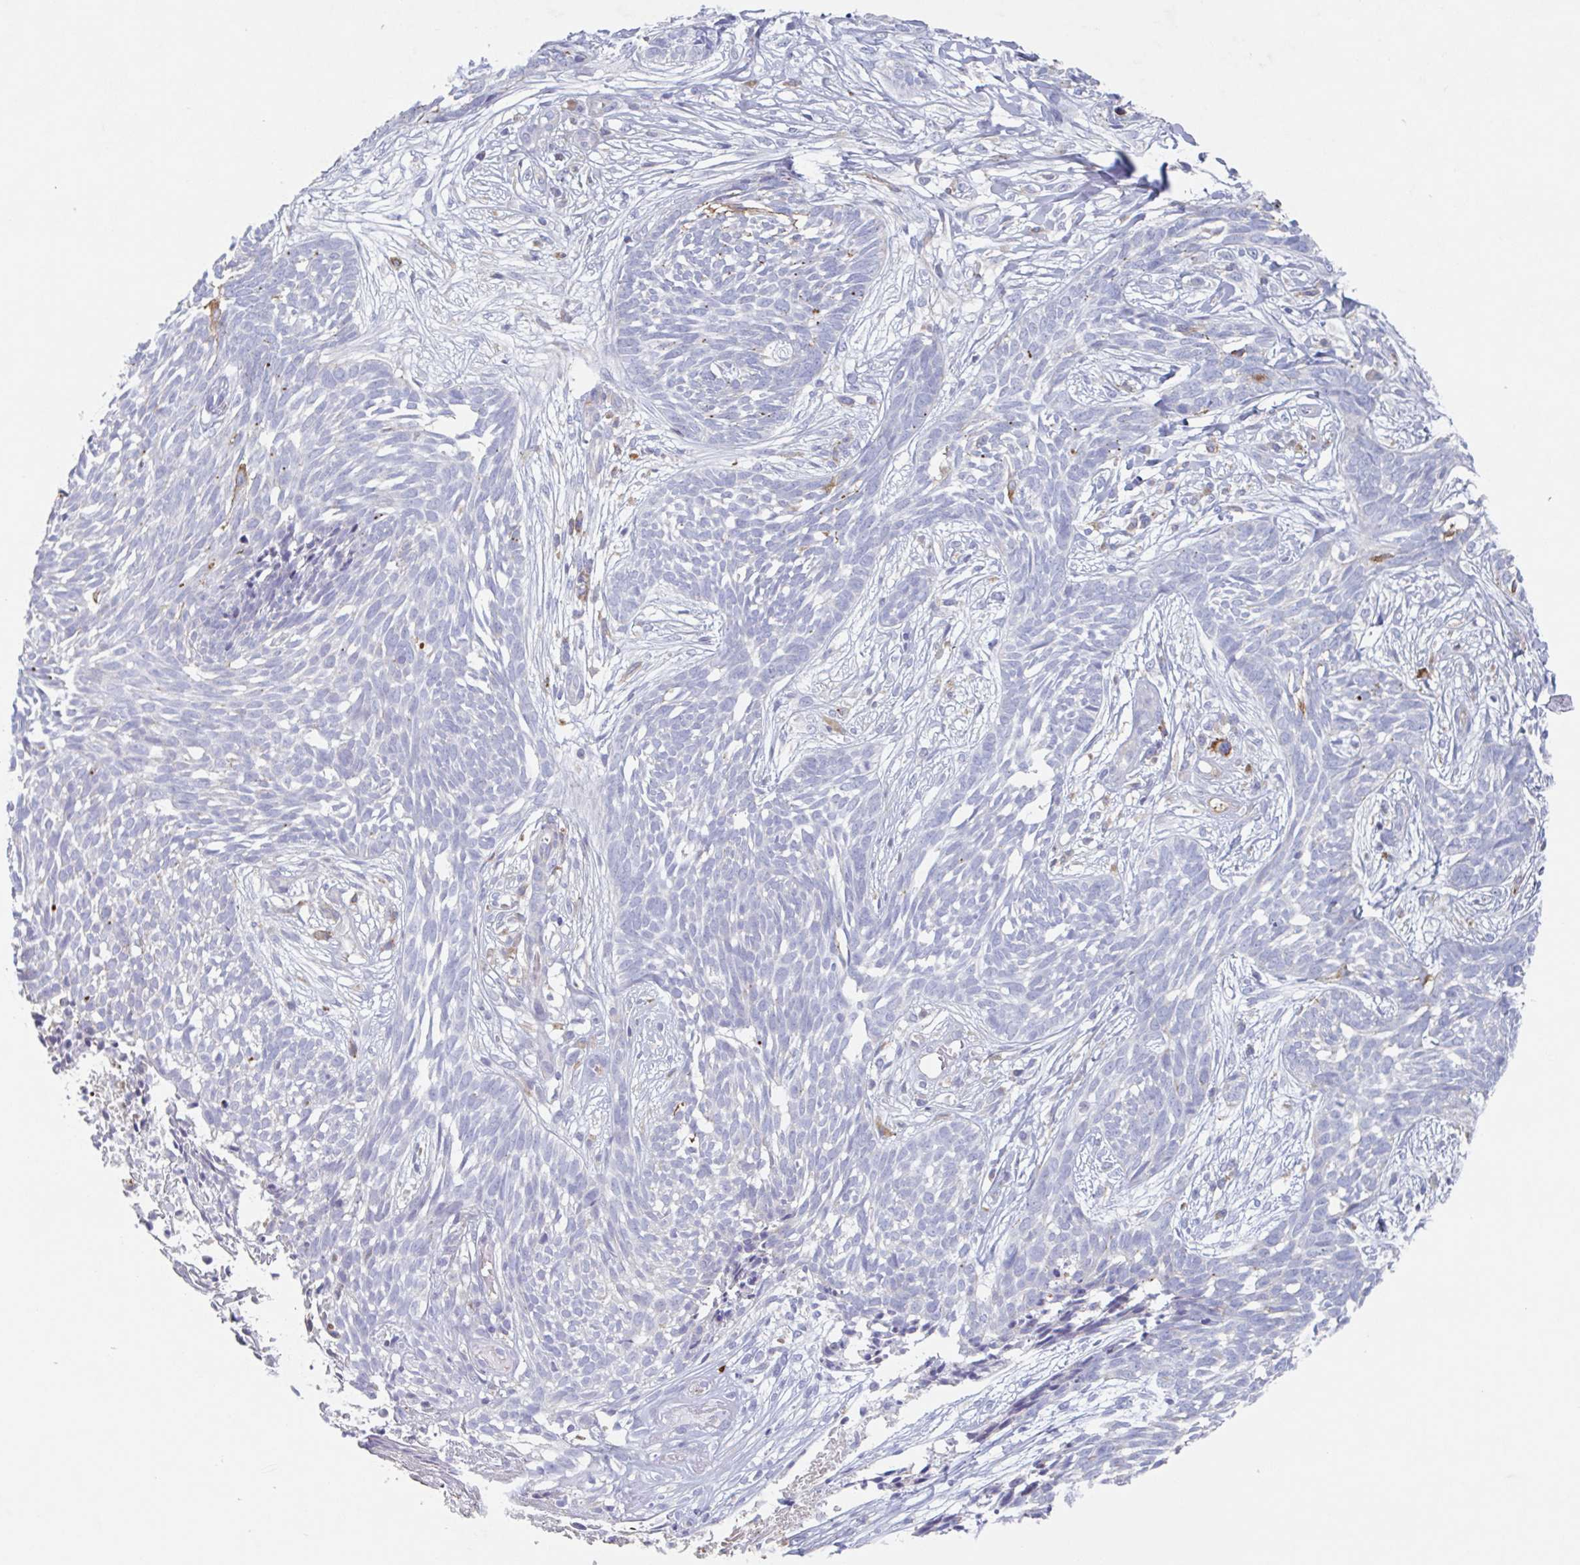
{"staining": {"intensity": "negative", "quantity": "none", "location": "none"}, "tissue": "skin cancer", "cell_type": "Tumor cells", "image_type": "cancer", "snomed": [{"axis": "morphology", "description": "Basal cell carcinoma"}, {"axis": "topography", "description": "Skin"}, {"axis": "topography", "description": "Skin, foot"}], "caption": "Tumor cells show no significant protein expression in skin cancer.", "gene": "MANBA", "patient": {"sex": "female", "age": 86}}